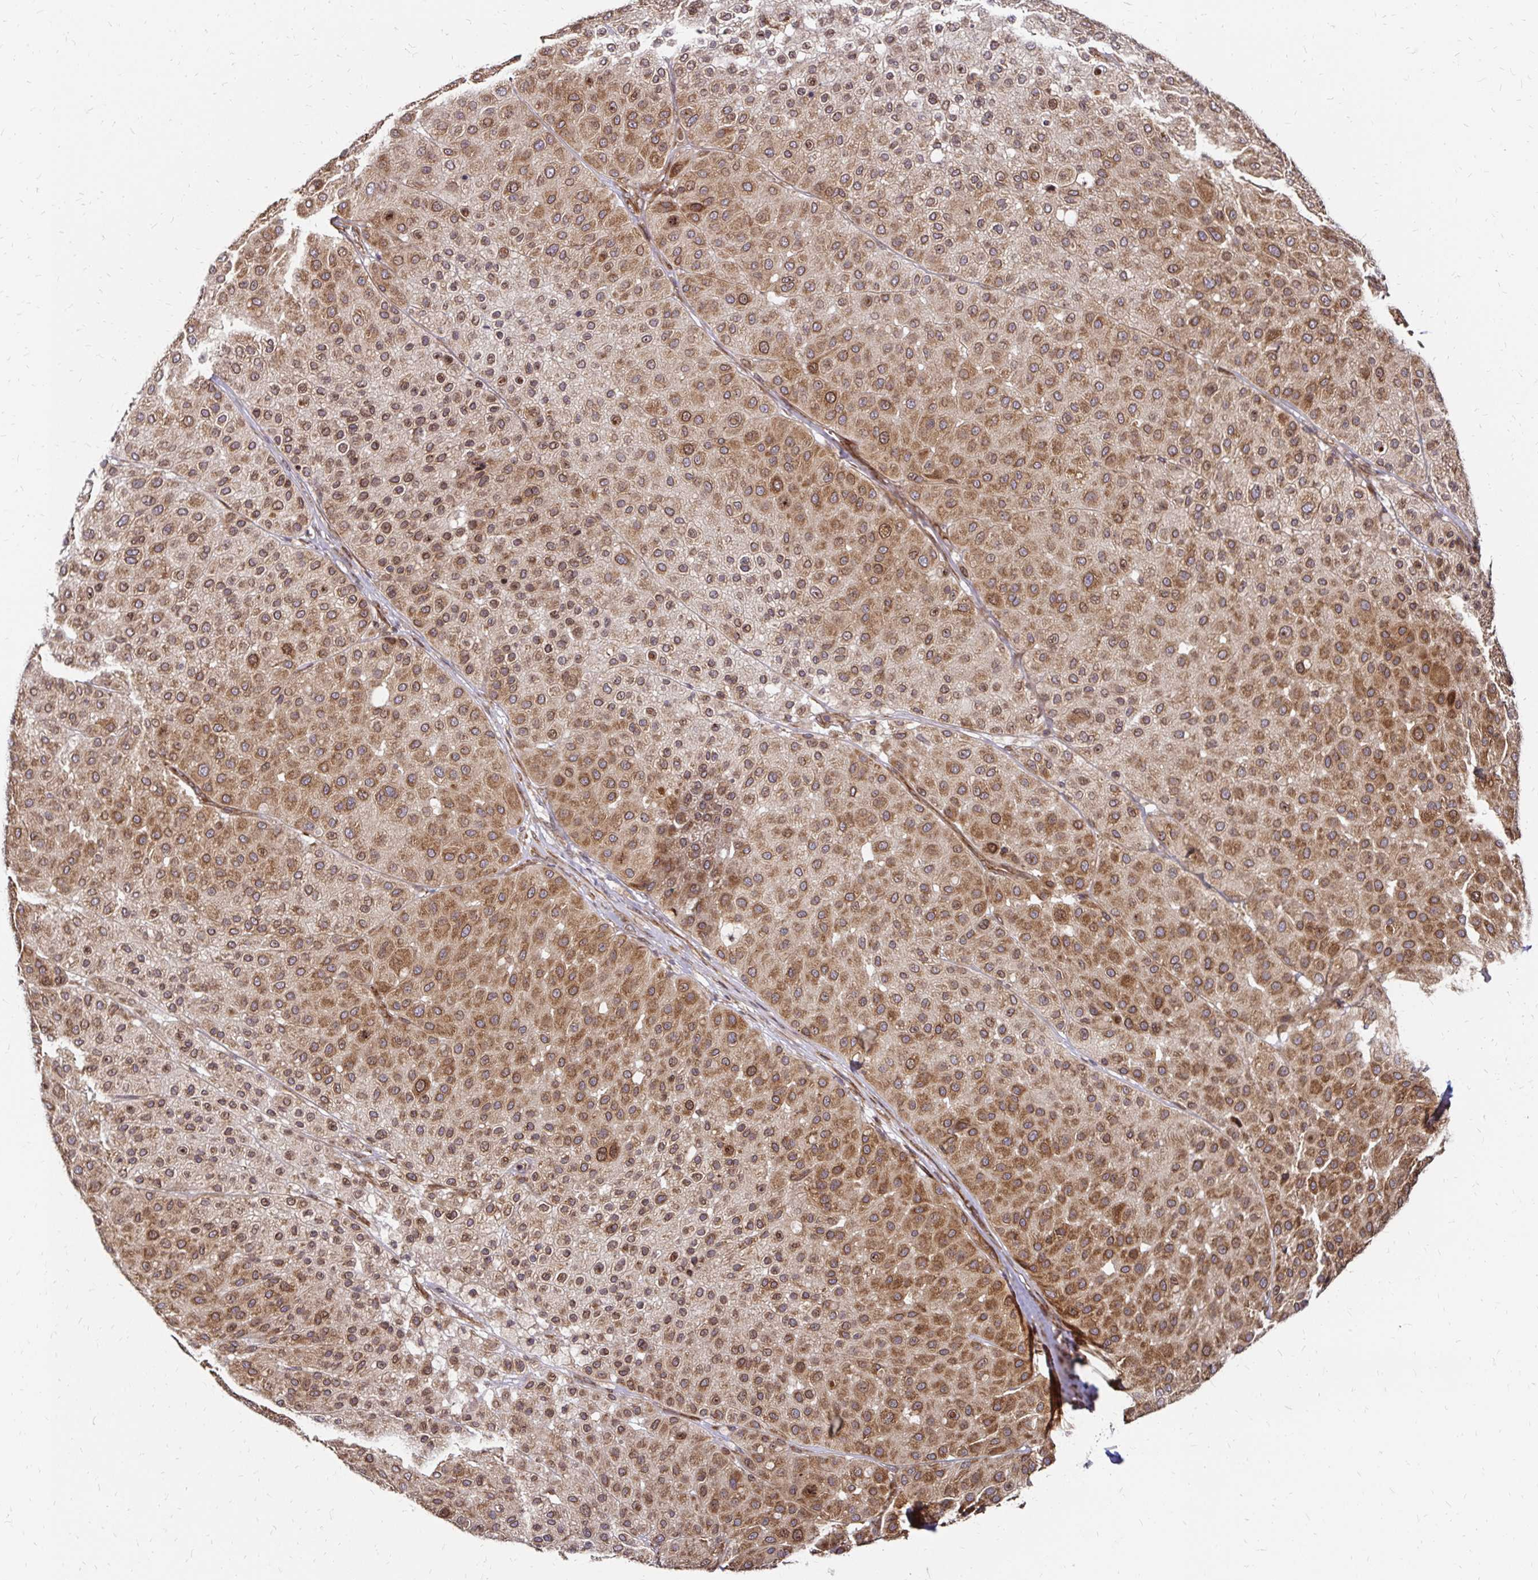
{"staining": {"intensity": "moderate", "quantity": ">75%", "location": "cytoplasmic/membranous"}, "tissue": "melanoma", "cell_type": "Tumor cells", "image_type": "cancer", "snomed": [{"axis": "morphology", "description": "Malignant melanoma, Metastatic site"}, {"axis": "topography", "description": "Smooth muscle"}], "caption": "Protein analysis of malignant melanoma (metastatic site) tissue reveals moderate cytoplasmic/membranous expression in approximately >75% of tumor cells.", "gene": "ZW10", "patient": {"sex": "male", "age": 41}}